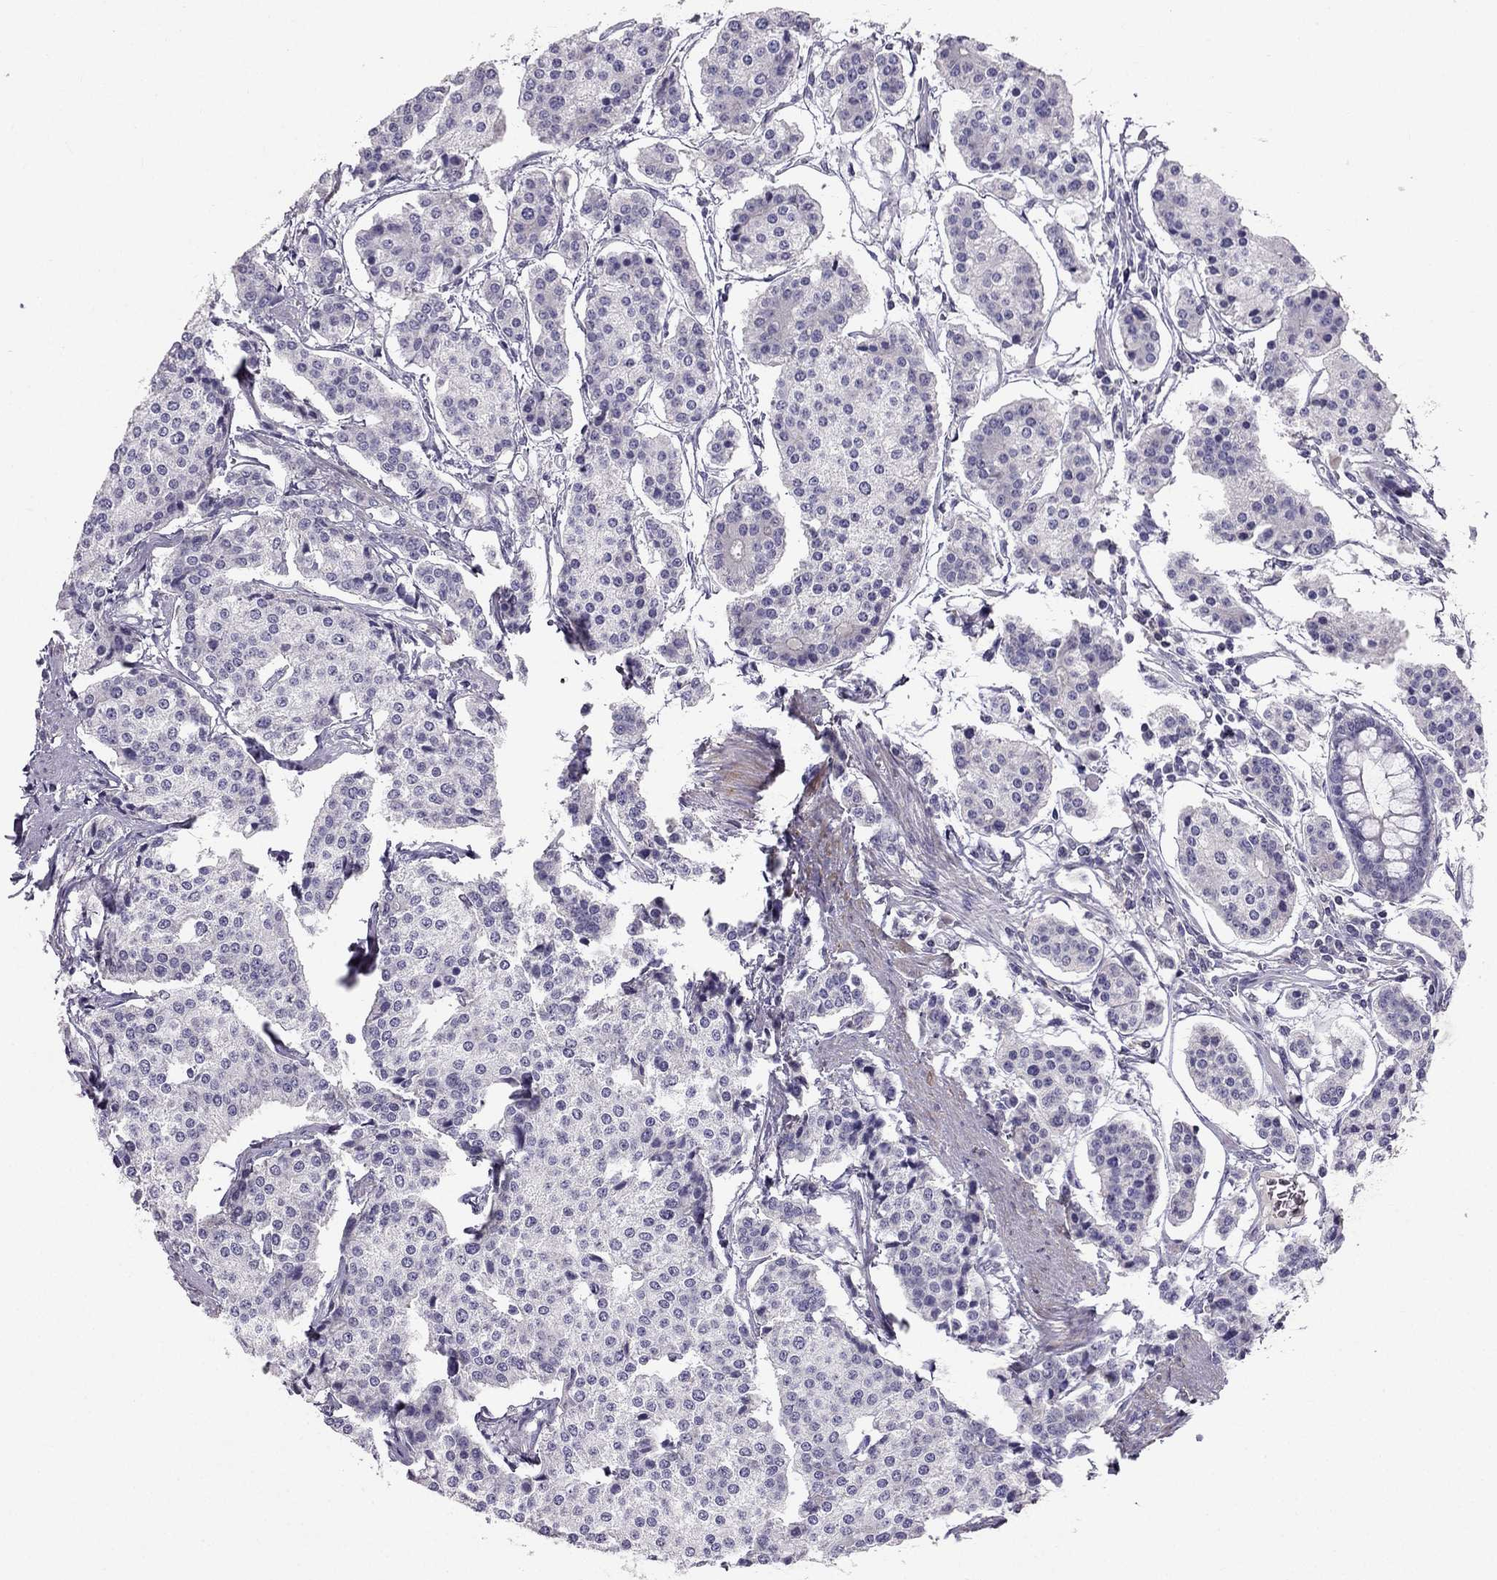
{"staining": {"intensity": "negative", "quantity": "none", "location": "none"}, "tissue": "carcinoid", "cell_type": "Tumor cells", "image_type": "cancer", "snomed": [{"axis": "morphology", "description": "Carcinoid, malignant, NOS"}, {"axis": "topography", "description": "Small intestine"}], "caption": "Human carcinoid (malignant) stained for a protein using immunohistochemistry (IHC) demonstrates no expression in tumor cells.", "gene": "LMTK3", "patient": {"sex": "female", "age": 65}}